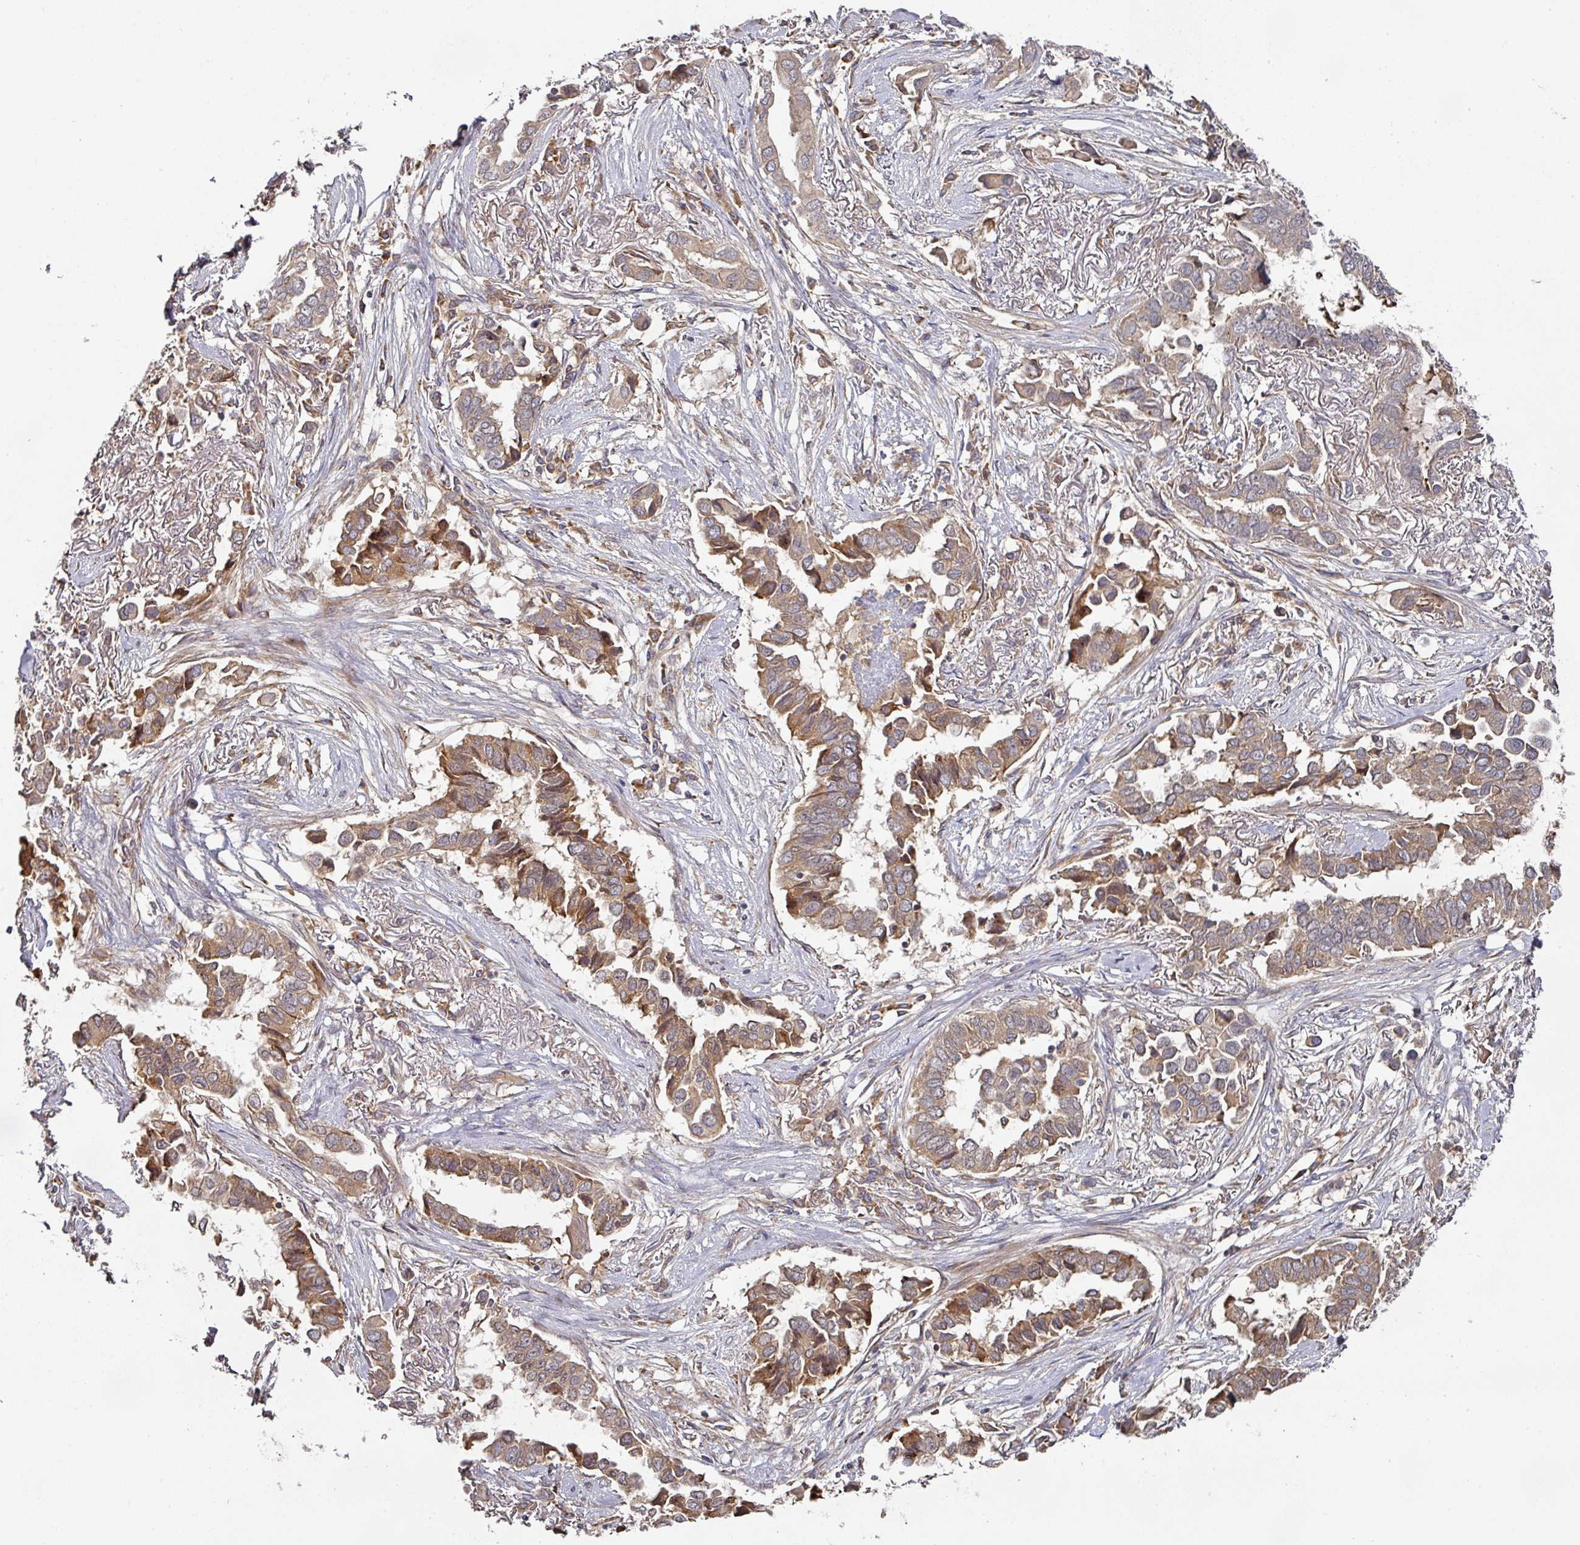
{"staining": {"intensity": "moderate", "quantity": ">75%", "location": "cytoplasmic/membranous"}, "tissue": "lung cancer", "cell_type": "Tumor cells", "image_type": "cancer", "snomed": [{"axis": "morphology", "description": "Adenocarcinoma, NOS"}, {"axis": "topography", "description": "Lung"}], "caption": "This is an image of immunohistochemistry staining of lung adenocarcinoma, which shows moderate staining in the cytoplasmic/membranous of tumor cells.", "gene": "CEP95", "patient": {"sex": "female", "age": 76}}